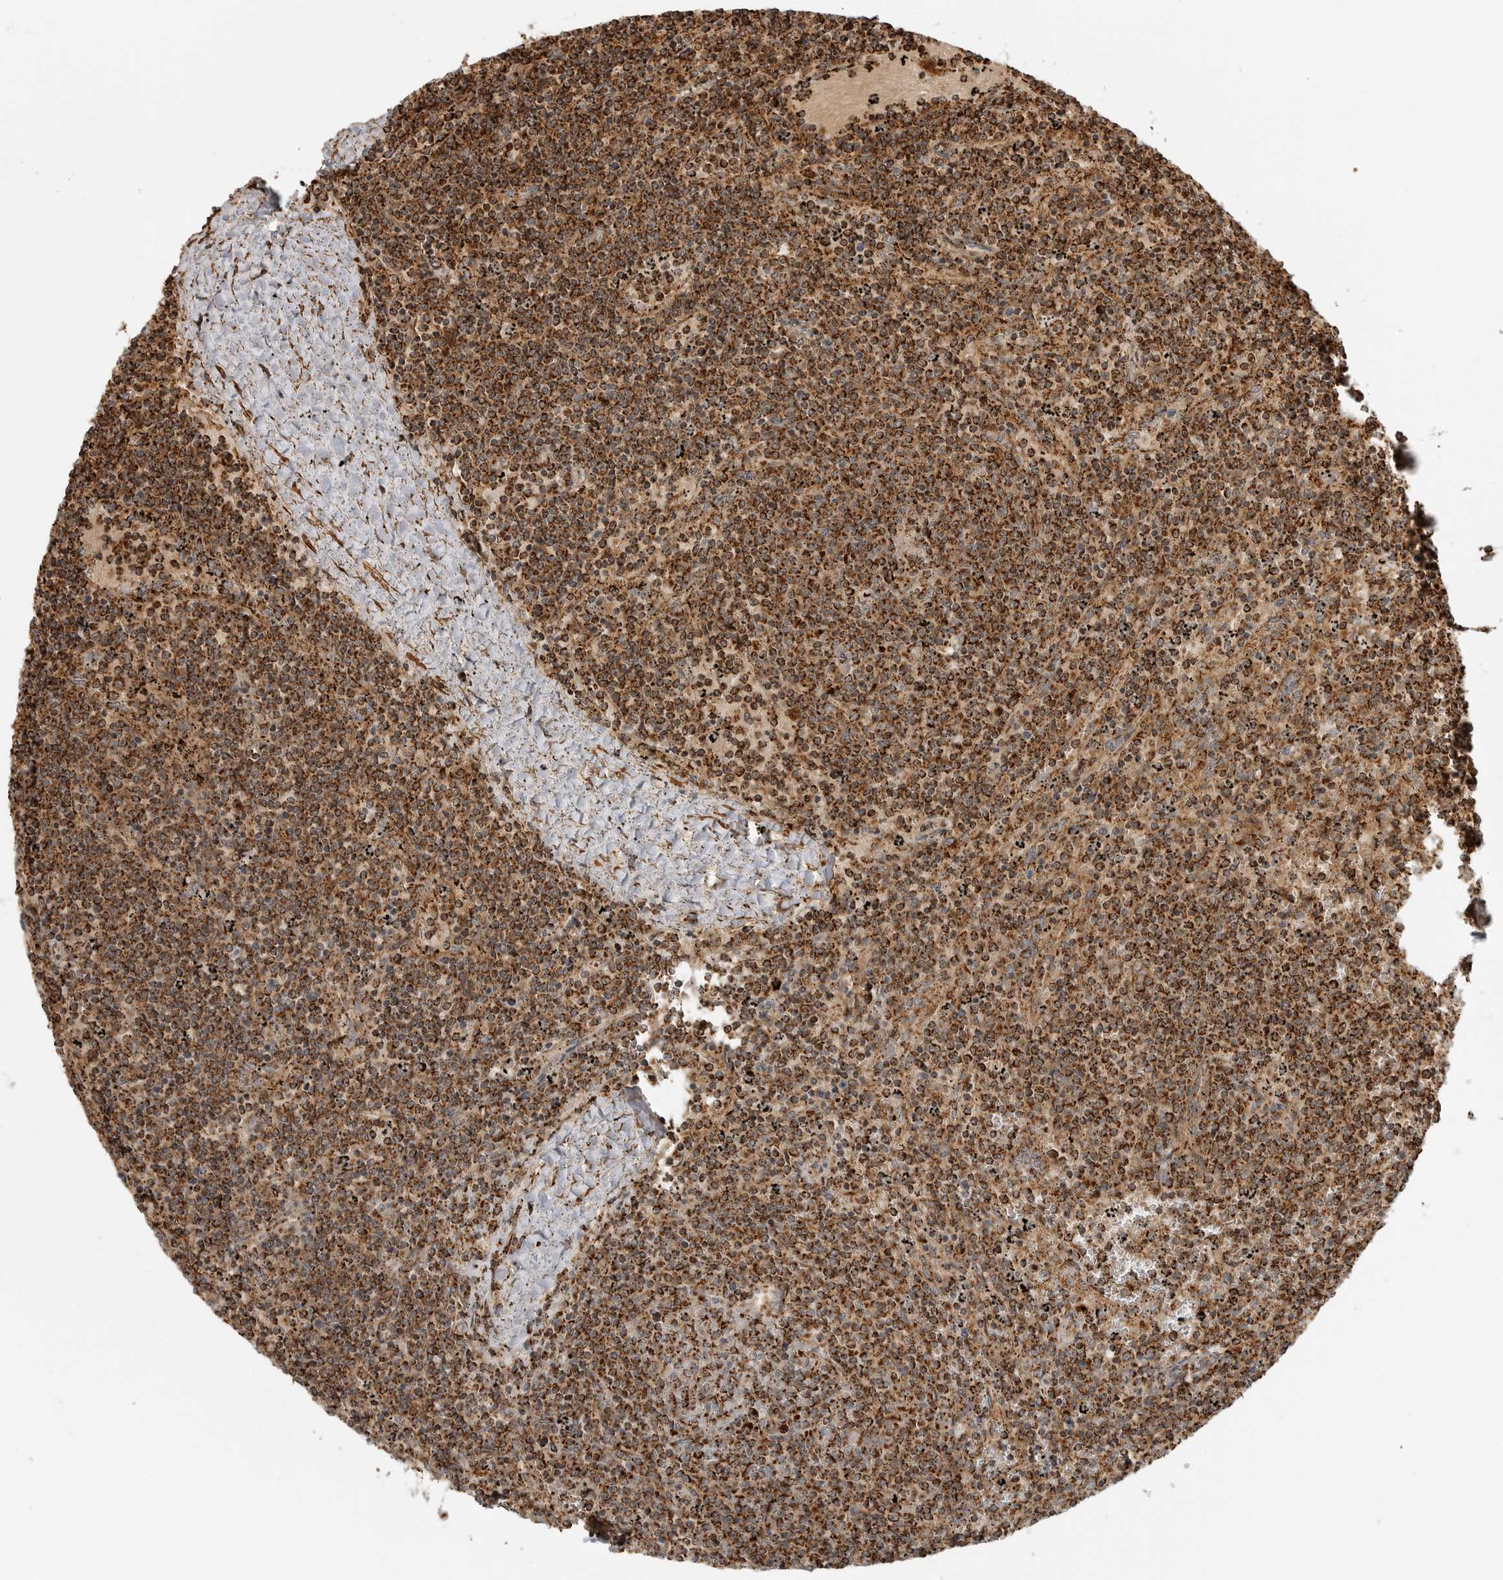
{"staining": {"intensity": "strong", "quantity": ">75%", "location": "cytoplasmic/membranous"}, "tissue": "lymphoma", "cell_type": "Tumor cells", "image_type": "cancer", "snomed": [{"axis": "morphology", "description": "Malignant lymphoma, non-Hodgkin's type, Low grade"}, {"axis": "topography", "description": "Spleen"}], "caption": "About >75% of tumor cells in low-grade malignant lymphoma, non-Hodgkin's type display strong cytoplasmic/membranous protein positivity as visualized by brown immunohistochemical staining.", "gene": "BMP2K", "patient": {"sex": "female", "age": 50}}